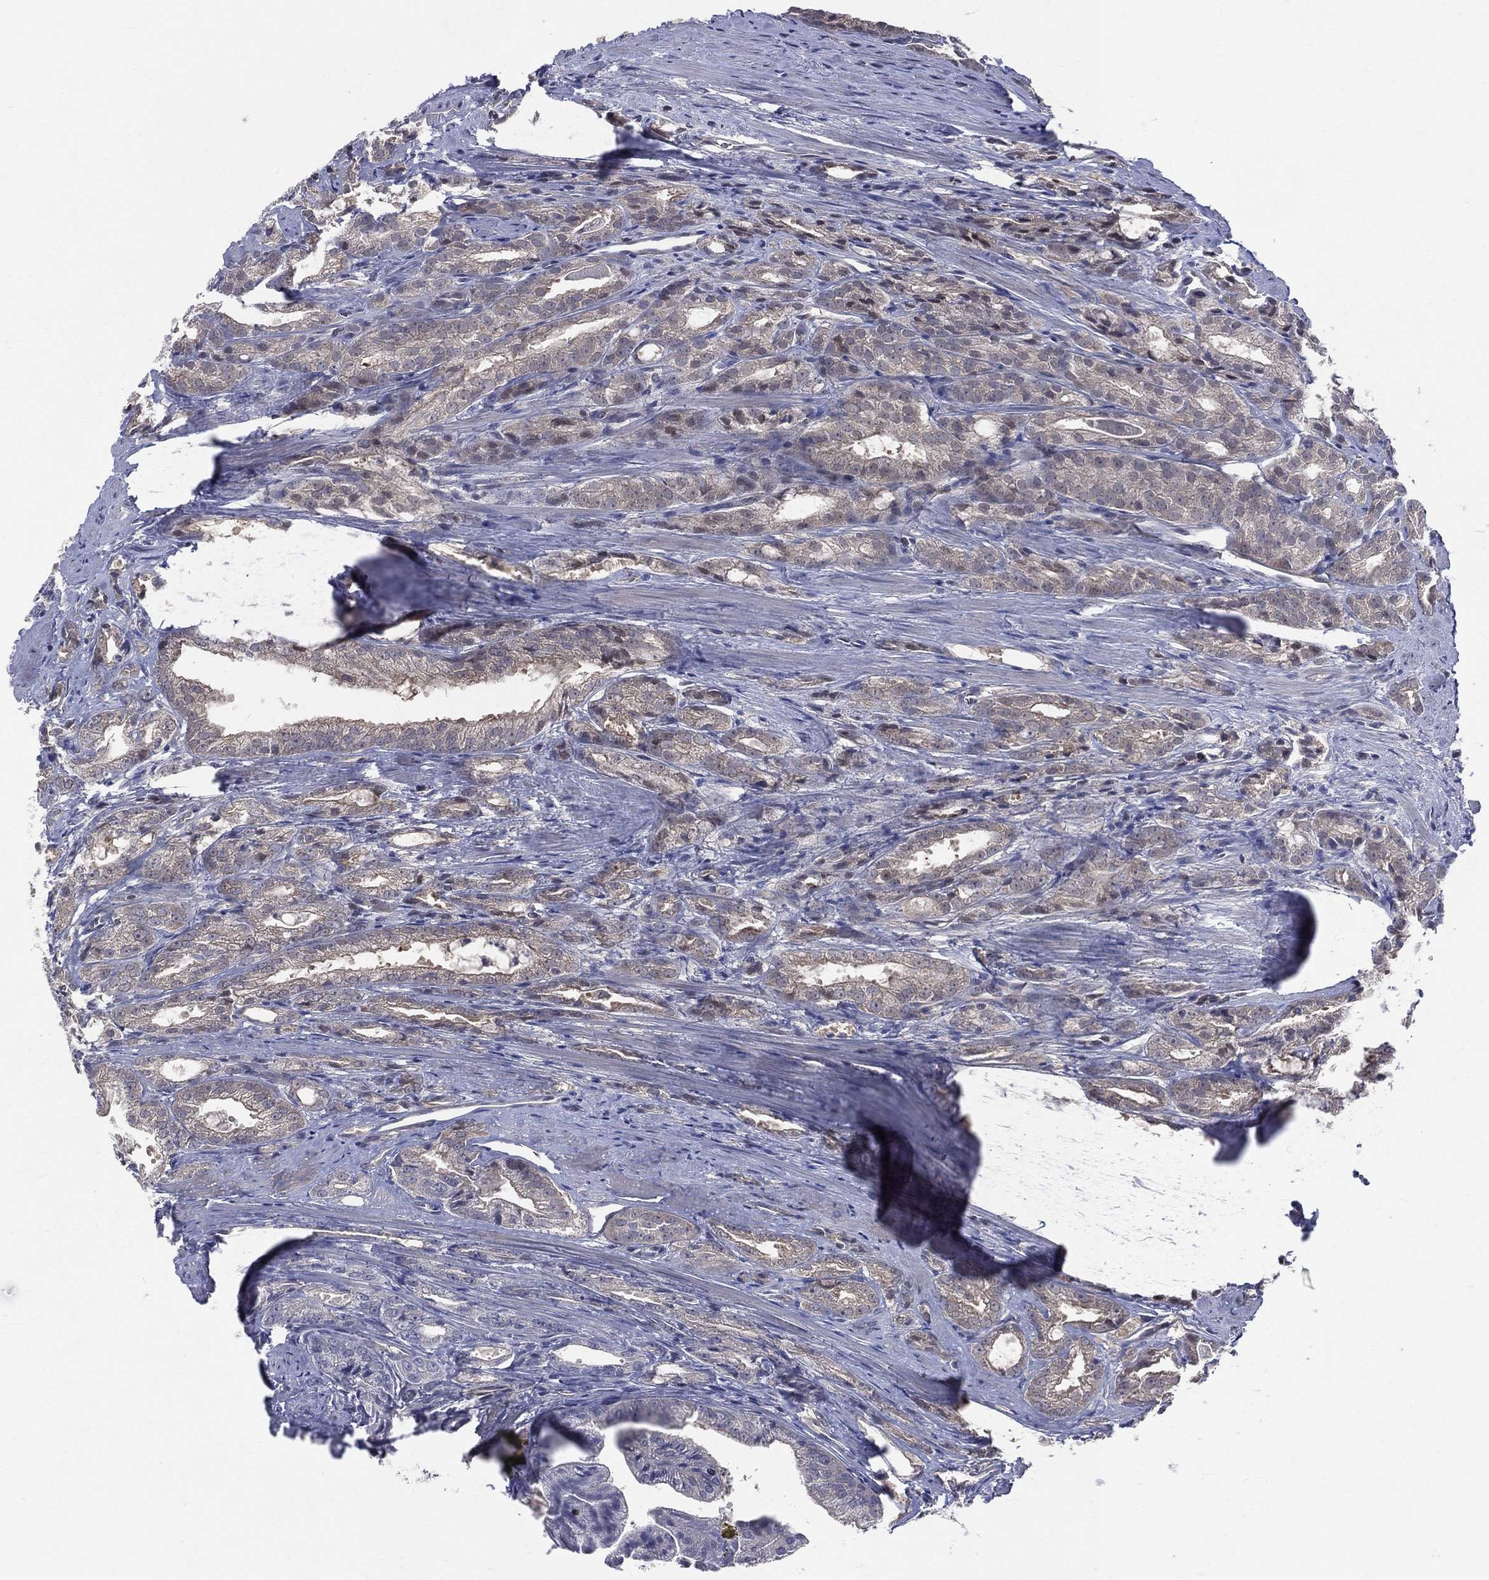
{"staining": {"intensity": "negative", "quantity": "none", "location": "none"}, "tissue": "prostate cancer", "cell_type": "Tumor cells", "image_type": "cancer", "snomed": [{"axis": "morphology", "description": "Adenocarcinoma, NOS"}, {"axis": "morphology", "description": "Adenocarcinoma, High grade"}, {"axis": "topography", "description": "Prostate"}], "caption": "The immunohistochemistry image has no significant positivity in tumor cells of prostate cancer (adenocarcinoma (high-grade)) tissue.", "gene": "DLG4", "patient": {"sex": "male", "age": 70}}